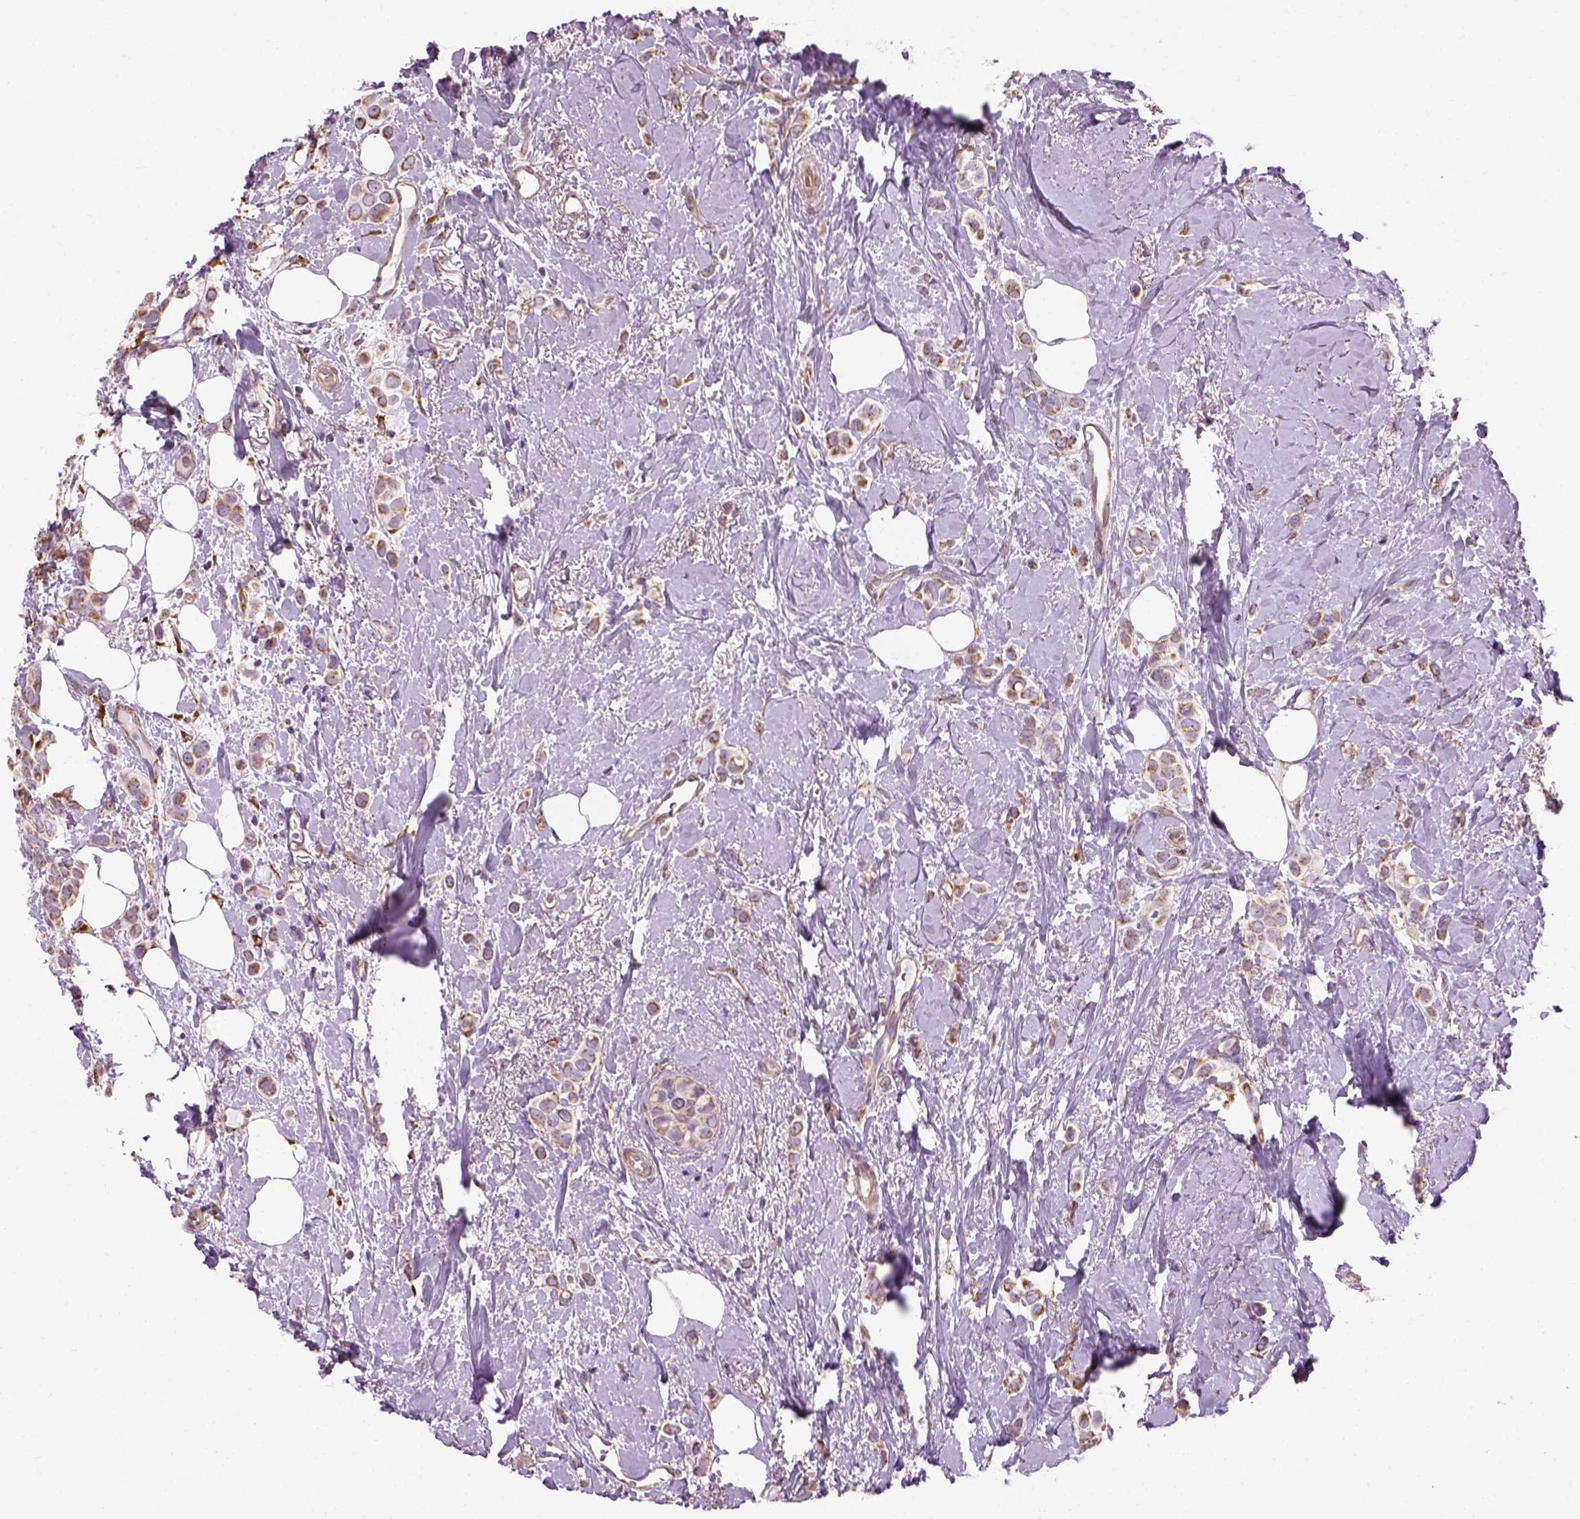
{"staining": {"intensity": "weak", "quantity": ">75%", "location": "cytoplasmic/membranous"}, "tissue": "breast cancer", "cell_type": "Tumor cells", "image_type": "cancer", "snomed": [{"axis": "morphology", "description": "Lobular carcinoma"}, {"axis": "topography", "description": "Breast"}], "caption": "Weak cytoplasmic/membranous protein staining is appreciated in approximately >75% of tumor cells in lobular carcinoma (breast). (IHC, brightfield microscopy, high magnification).", "gene": "XK", "patient": {"sex": "female", "age": 66}}